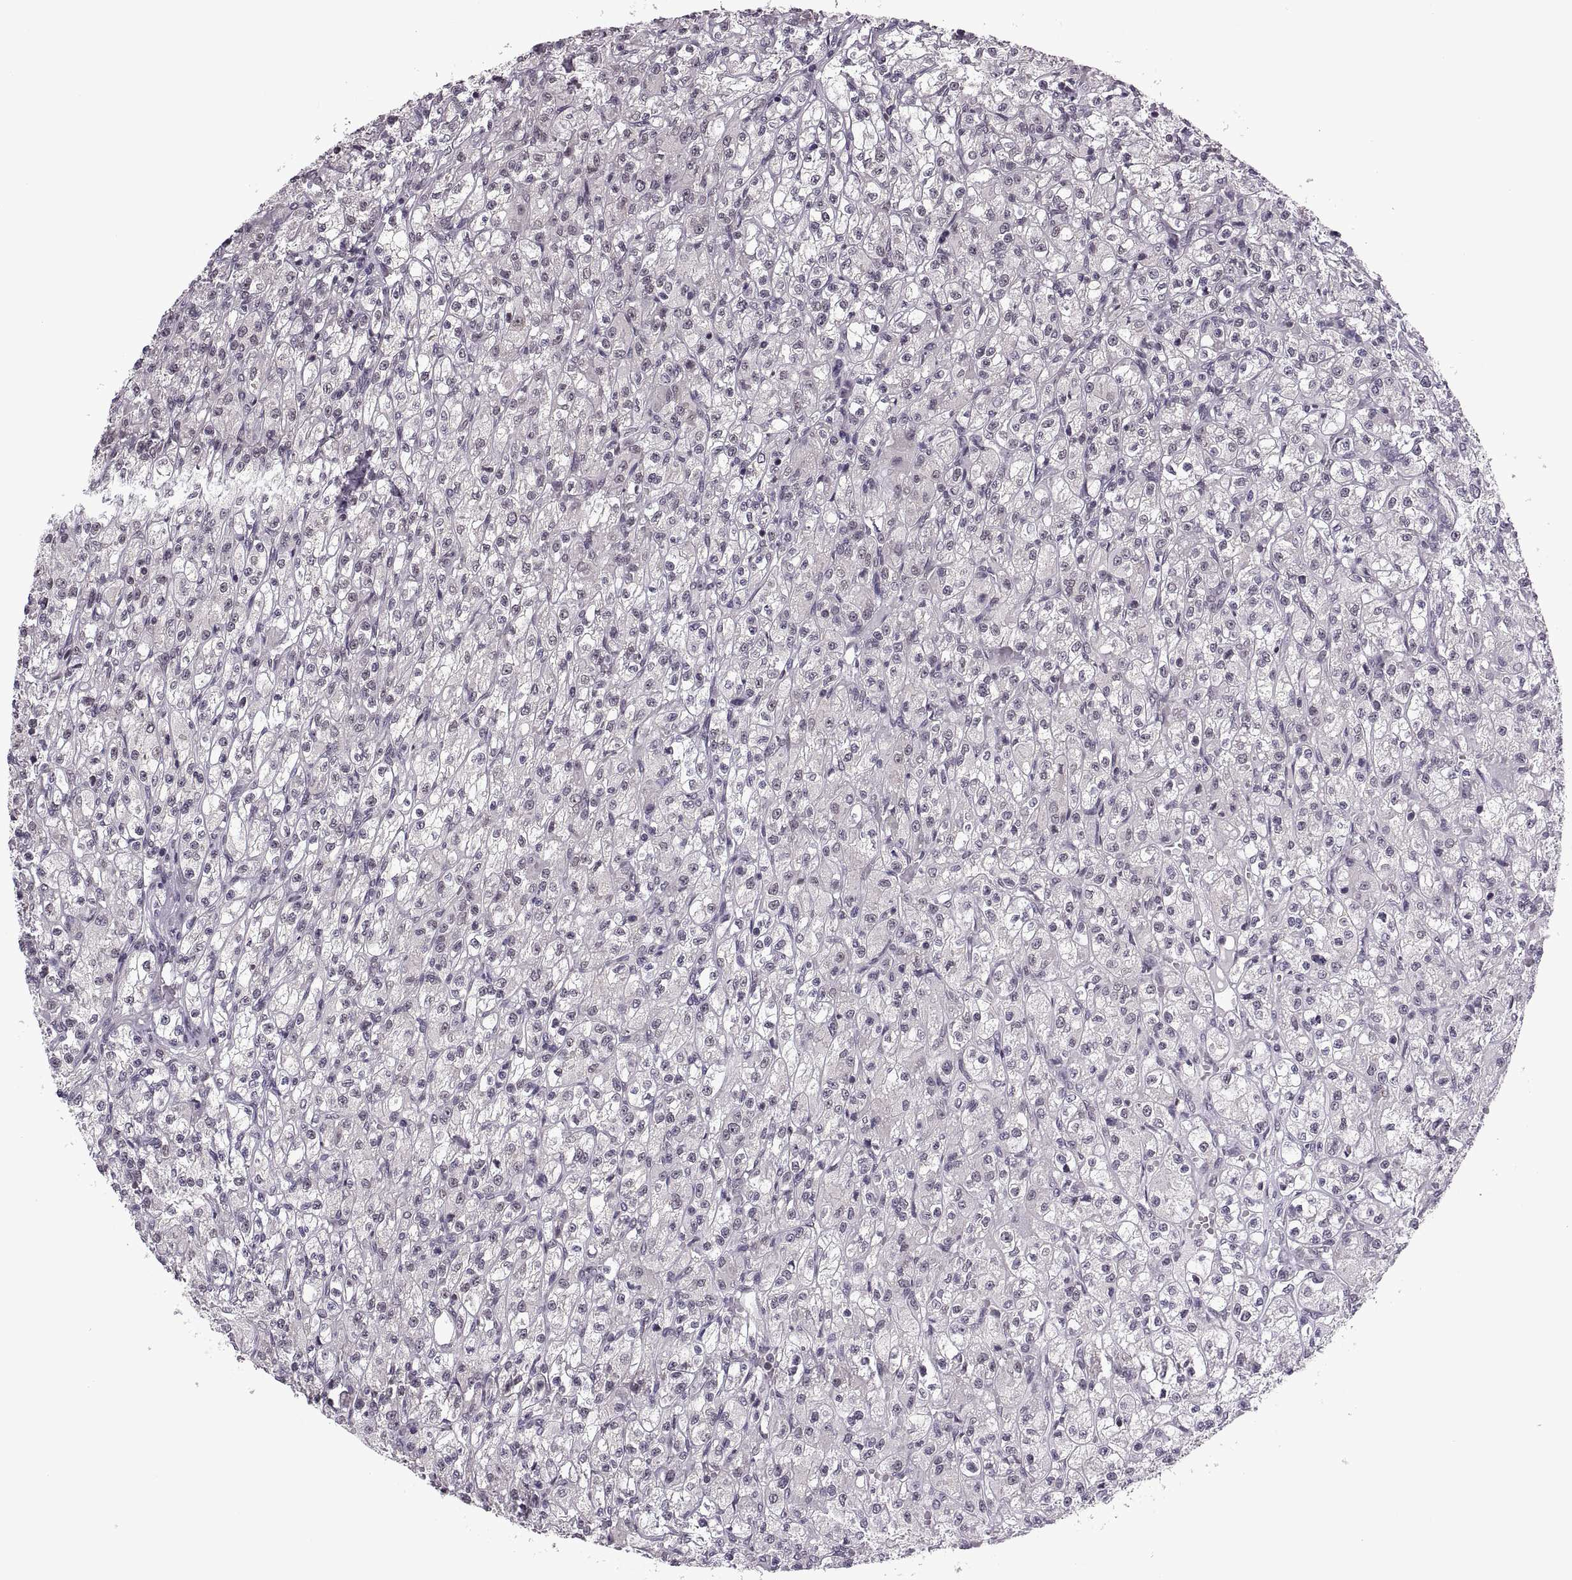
{"staining": {"intensity": "negative", "quantity": "none", "location": "none"}, "tissue": "renal cancer", "cell_type": "Tumor cells", "image_type": "cancer", "snomed": [{"axis": "morphology", "description": "Adenocarcinoma, NOS"}, {"axis": "topography", "description": "Kidney"}], "caption": "The immunohistochemistry (IHC) image has no significant positivity in tumor cells of renal cancer (adenocarcinoma) tissue.", "gene": "INTS3", "patient": {"sex": "female", "age": 70}}